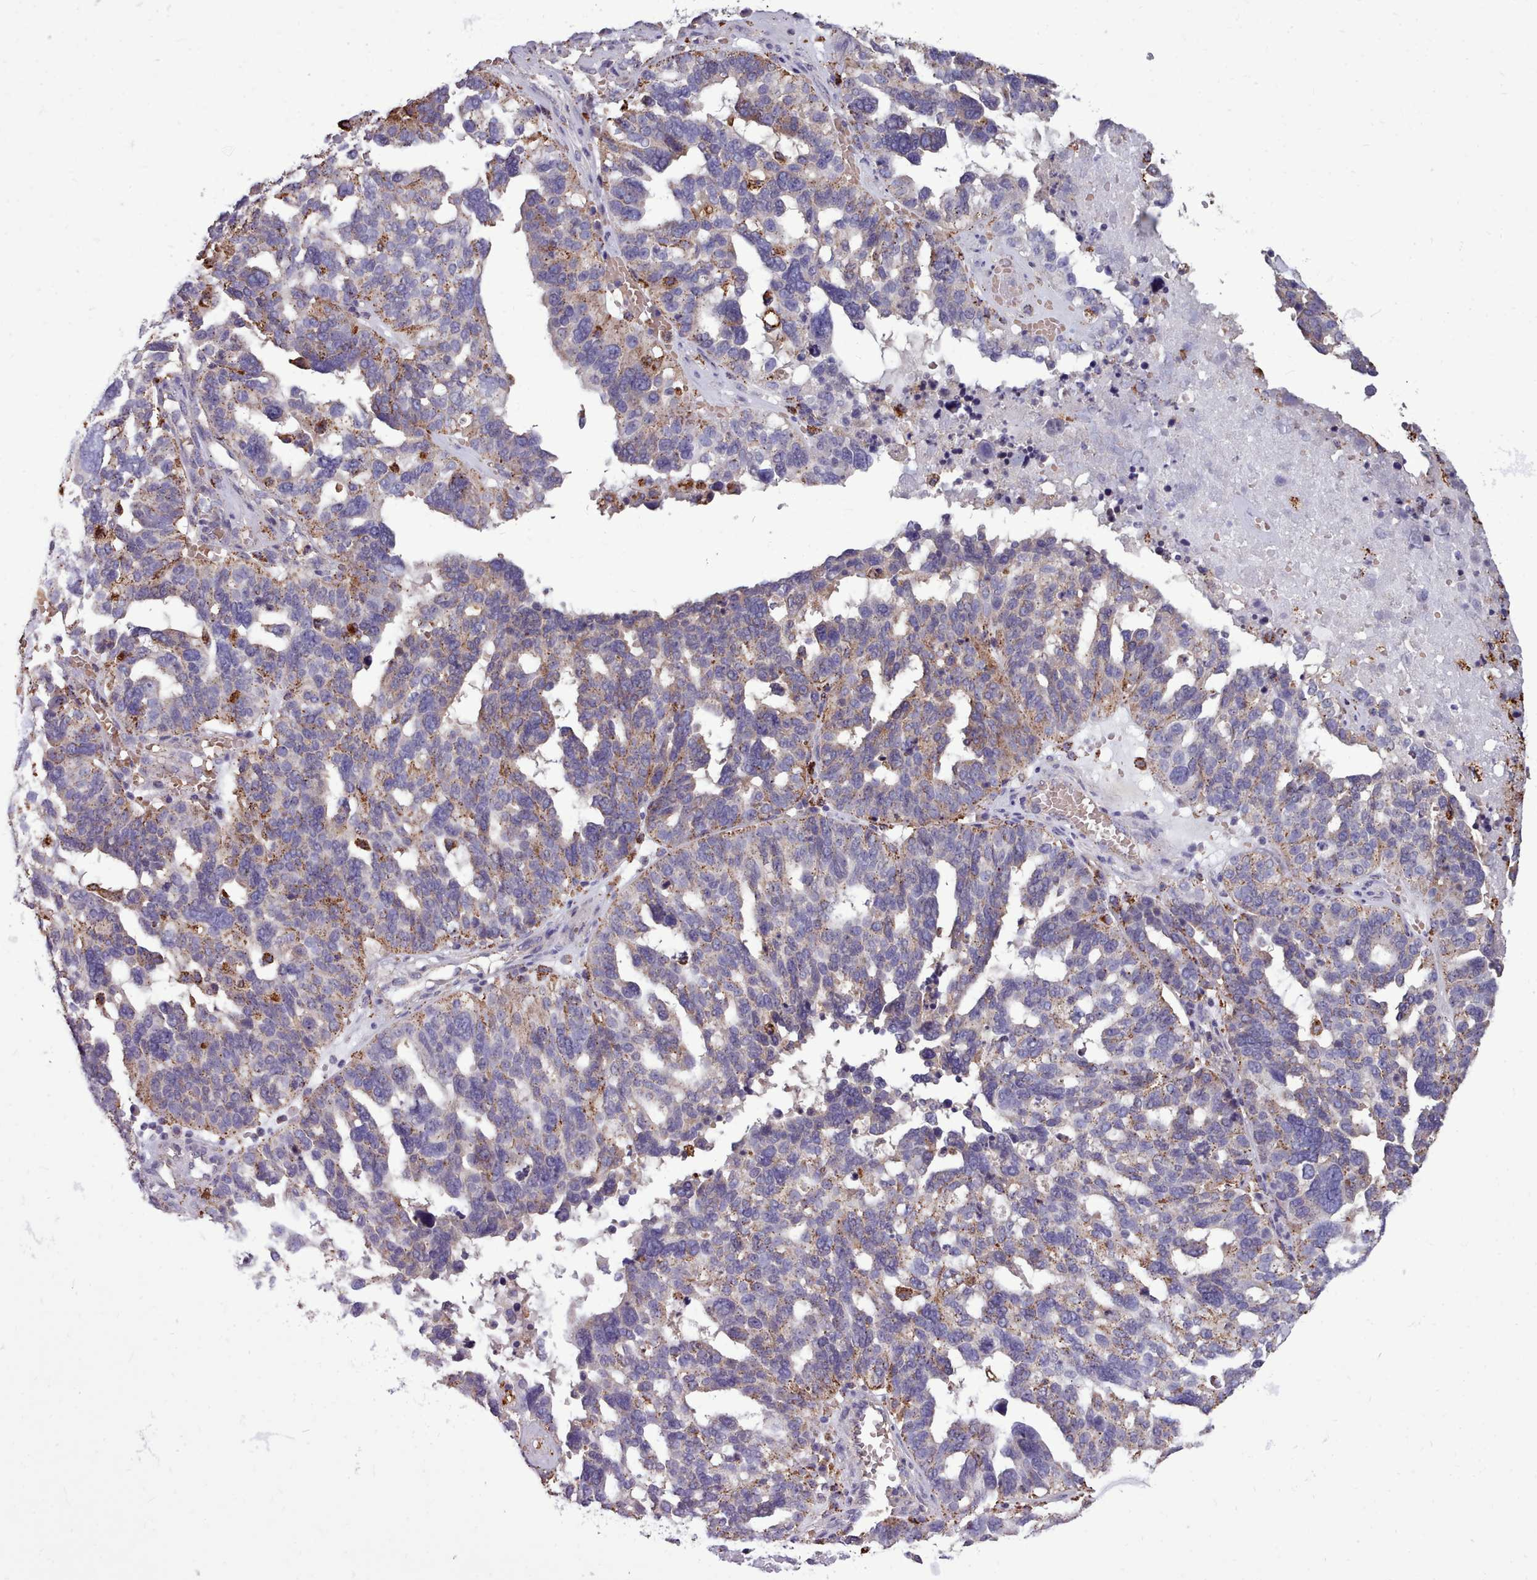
{"staining": {"intensity": "moderate", "quantity": "<25%", "location": "cytoplasmic/membranous"}, "tissue": "ovarian cancer", "cell_type": "Tumor cells", "image_type": "cancer", "snomed": [{"axis": "morphology", "description": "Cystadenocarcinoma, serous, NOS"}, {"axis": "topography", "description": "Ovary"}], "caption": "Ovarian cancer stained for a protein (brown) demonstrates moderate cytoplasmic/membranous positive staining in about <25% of tumor cells.", "gene": "PACSIN3", "patient": {"sex": "female", "age": 59}}